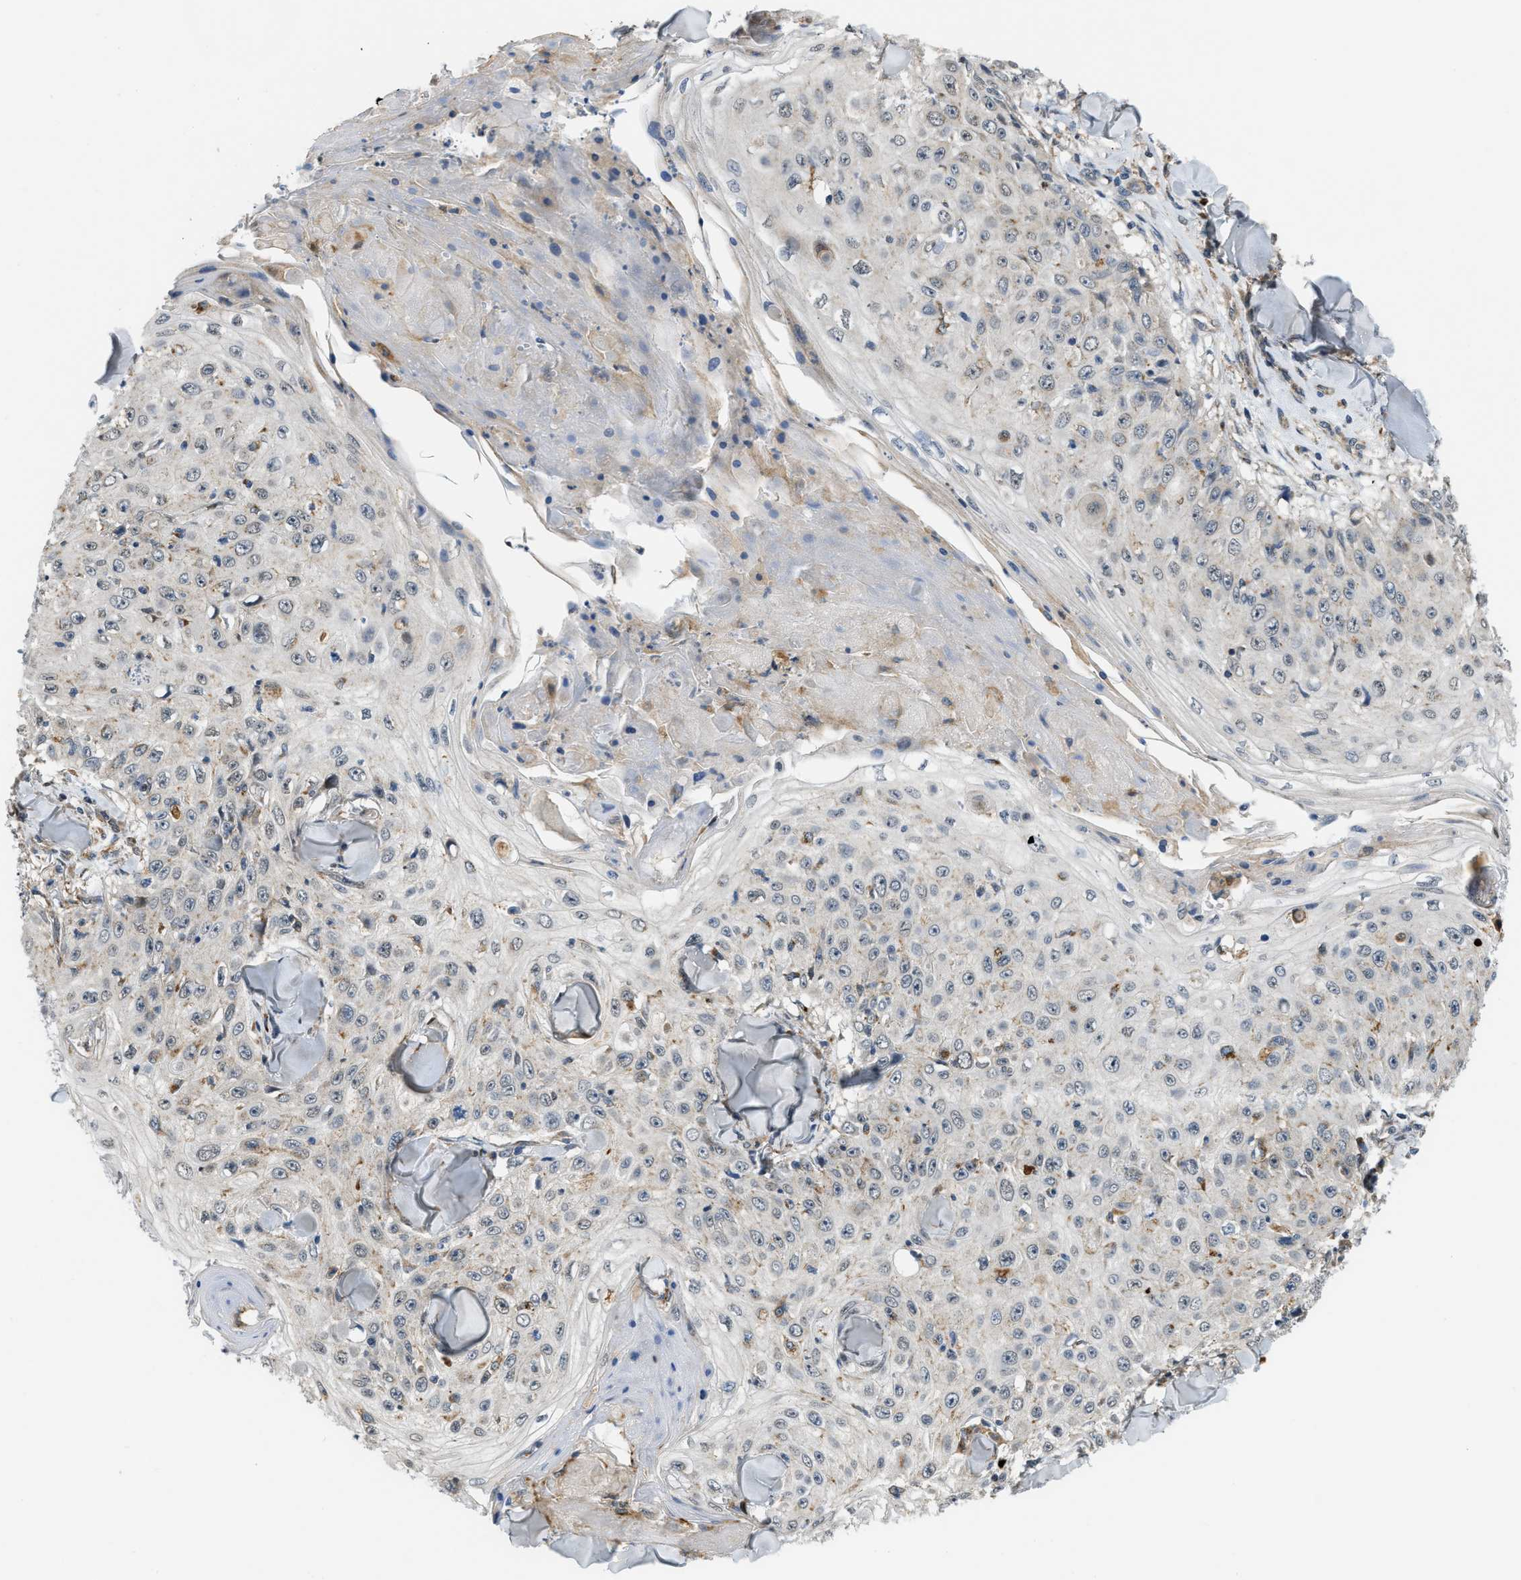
{"staining": {"intensity": "negative", "quantity": "none", "location": "none"}, "tissue": "skin cancer", "cell_type": "Tumor cells", "image_type": "cancer", "snomed": [{"axis": "morphology", "description": "Squamous cell carcinoma, NOS"}, {"axis": "topography", "description": "Skin"}], "caption": "Image shows no protein staining in tumor cells of squamous cell carcinoma (skin) tissue.", "gene": "STARD3NL", "patient": {"sex": "male", "age": 86}}